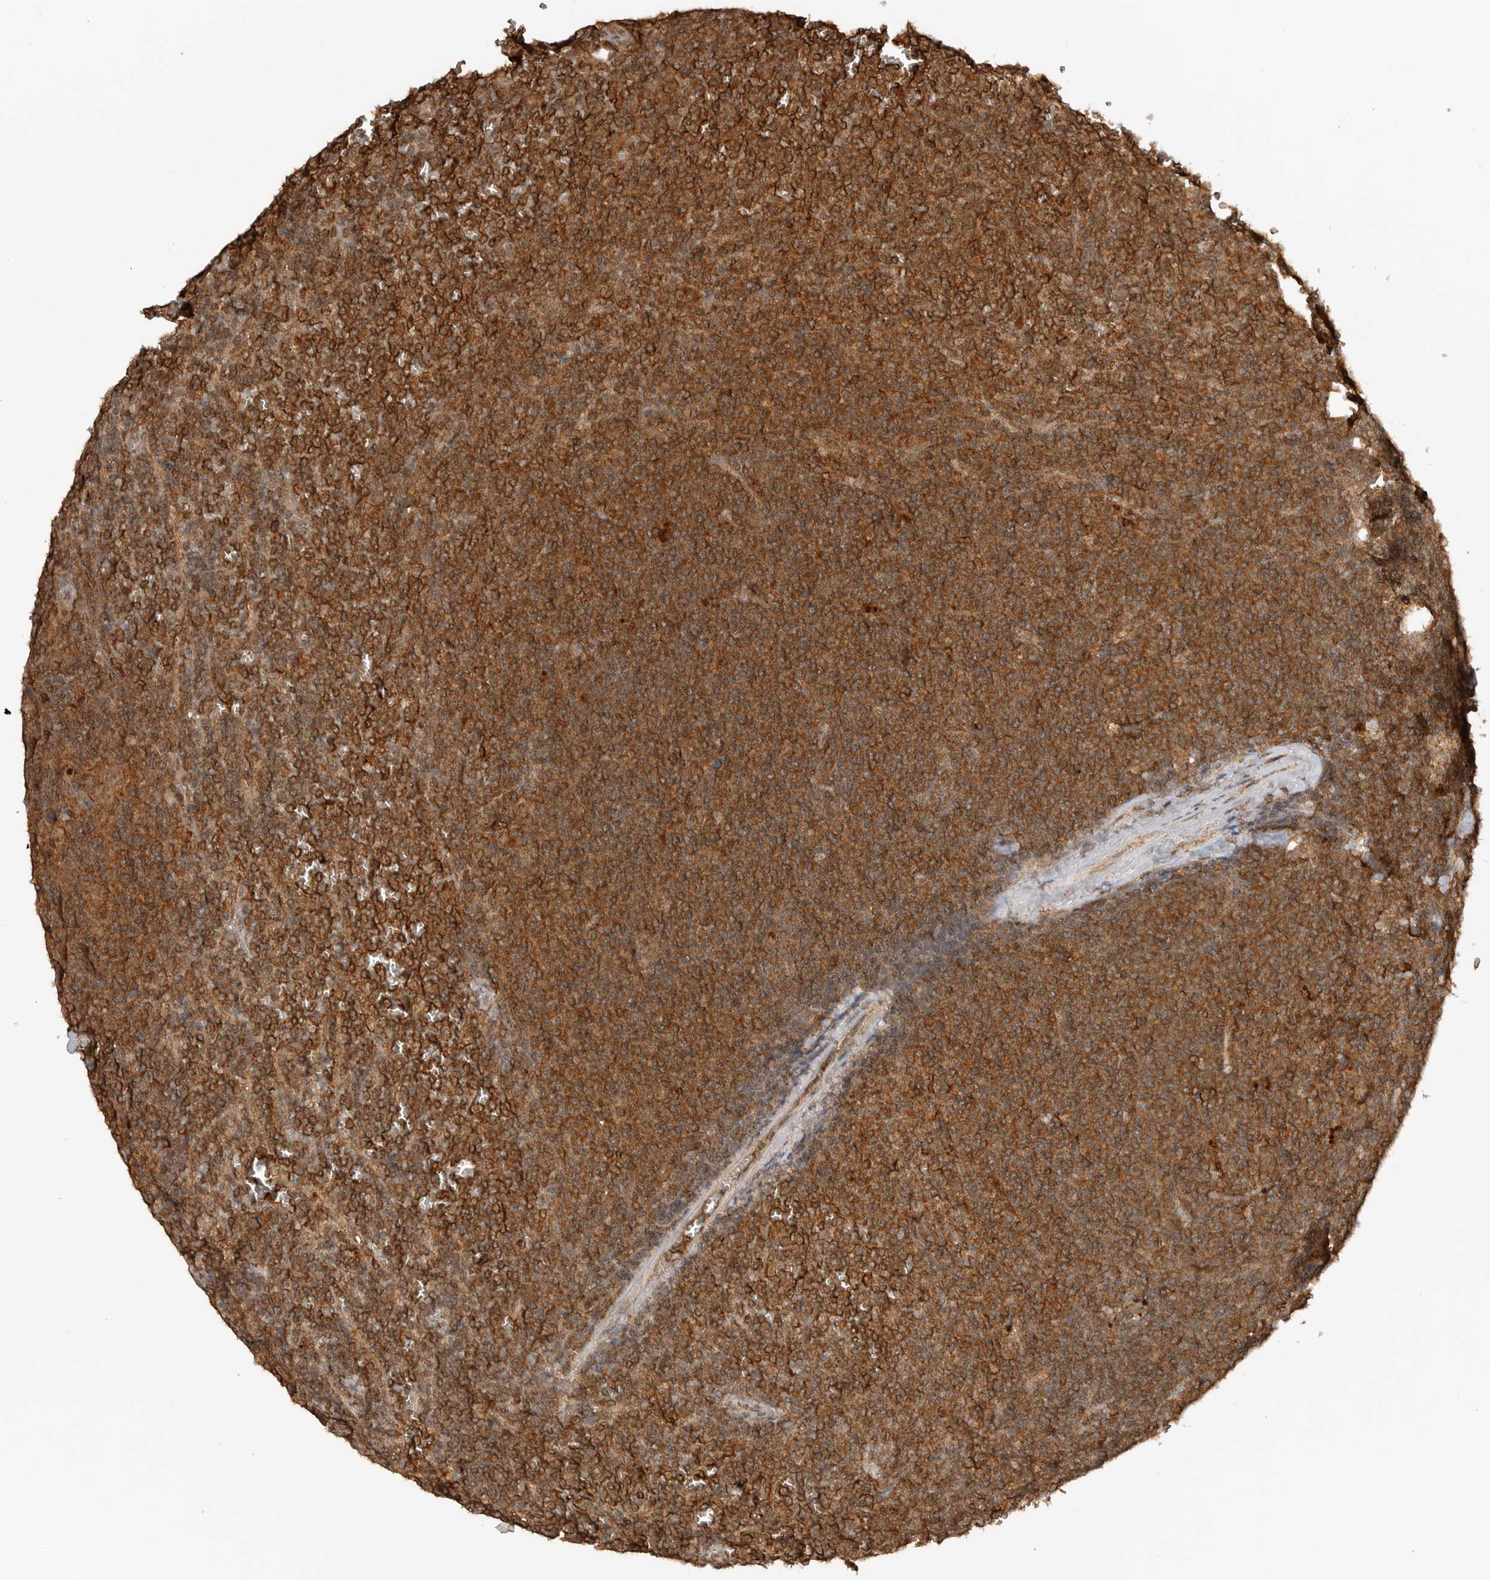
{"staining": {"intensity": "moderate", "quantity": ">75%", "location": "cytoplasmic/membranous,nuclear"}, "tissue": "lymphoma", "cell_type": "Tumor cells", "image_type": "cancer", "snomed": [{"axis": "morphology", "description": "Malignant lymphoma, non-Hodgkin's type, Low grade"}, {"axis": "topography", "description": "Spleen"}], "caption": "This image exhibits immunohistochemistry staining of lymphoma, with medium moderate cytoplasmic/membranous and nuclear positivity in approximately >75% of tumor cells.", "gene": "ICOSLG", "patient": {"sex": "female", "age": 19}}